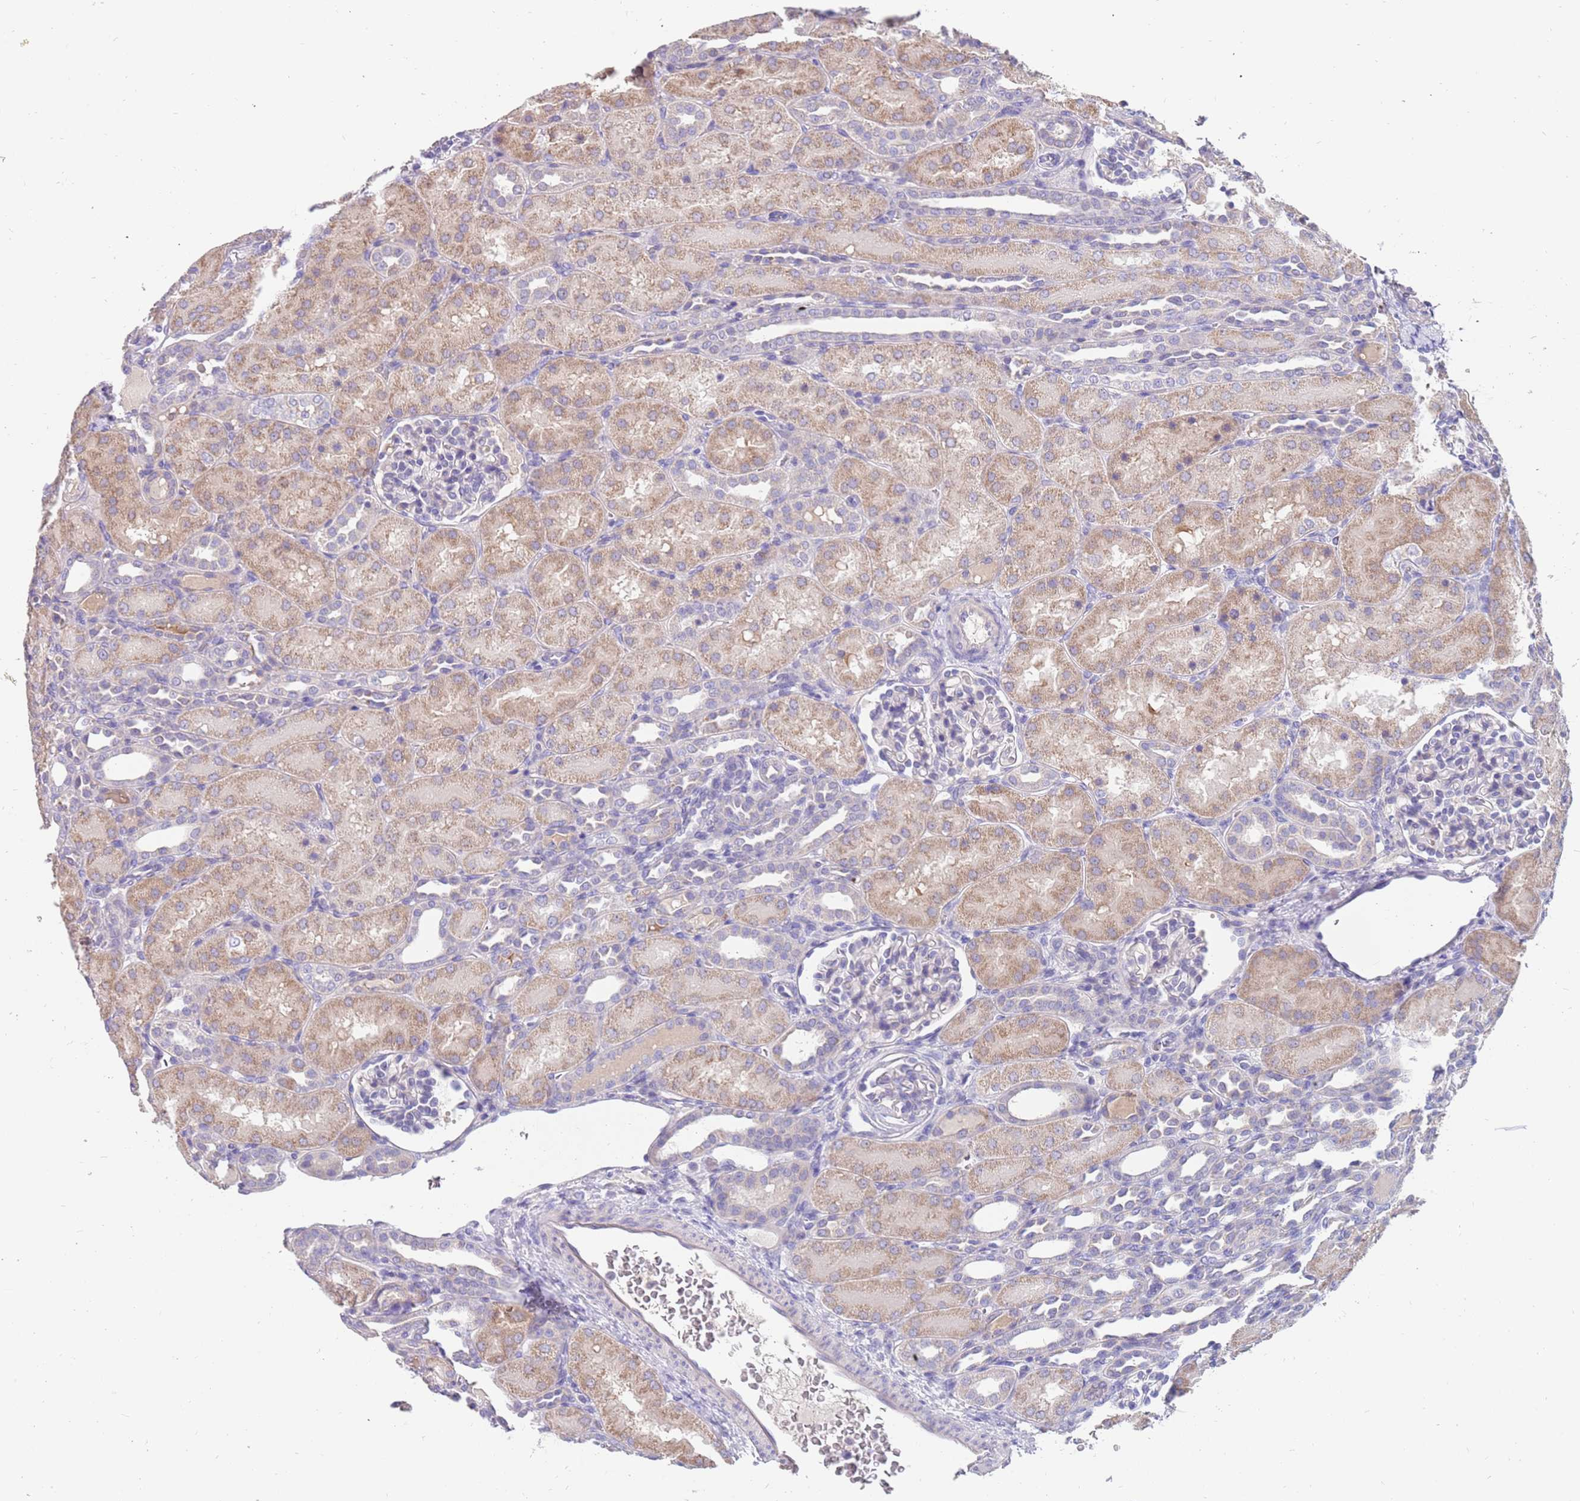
{"staining": {"intensity": "negative", "quantity": "none", "location": "none"}, "tissue": "kidney", "cell_type": "Cells in glomeruli", "image_type": "normal", "snomed": [{"axis": "morphology", "description": "Normal tissue, NOS"}, {"axis": "topography", "description": "Kidney"}], "caption": "An immunohistochemistry (IHC) histopathology image of normal kidney is shown. There is no staining in cells in glomeruli of kidney.", "gene": "ZNF746", "patient": {"sex": "male", "age": 1}}